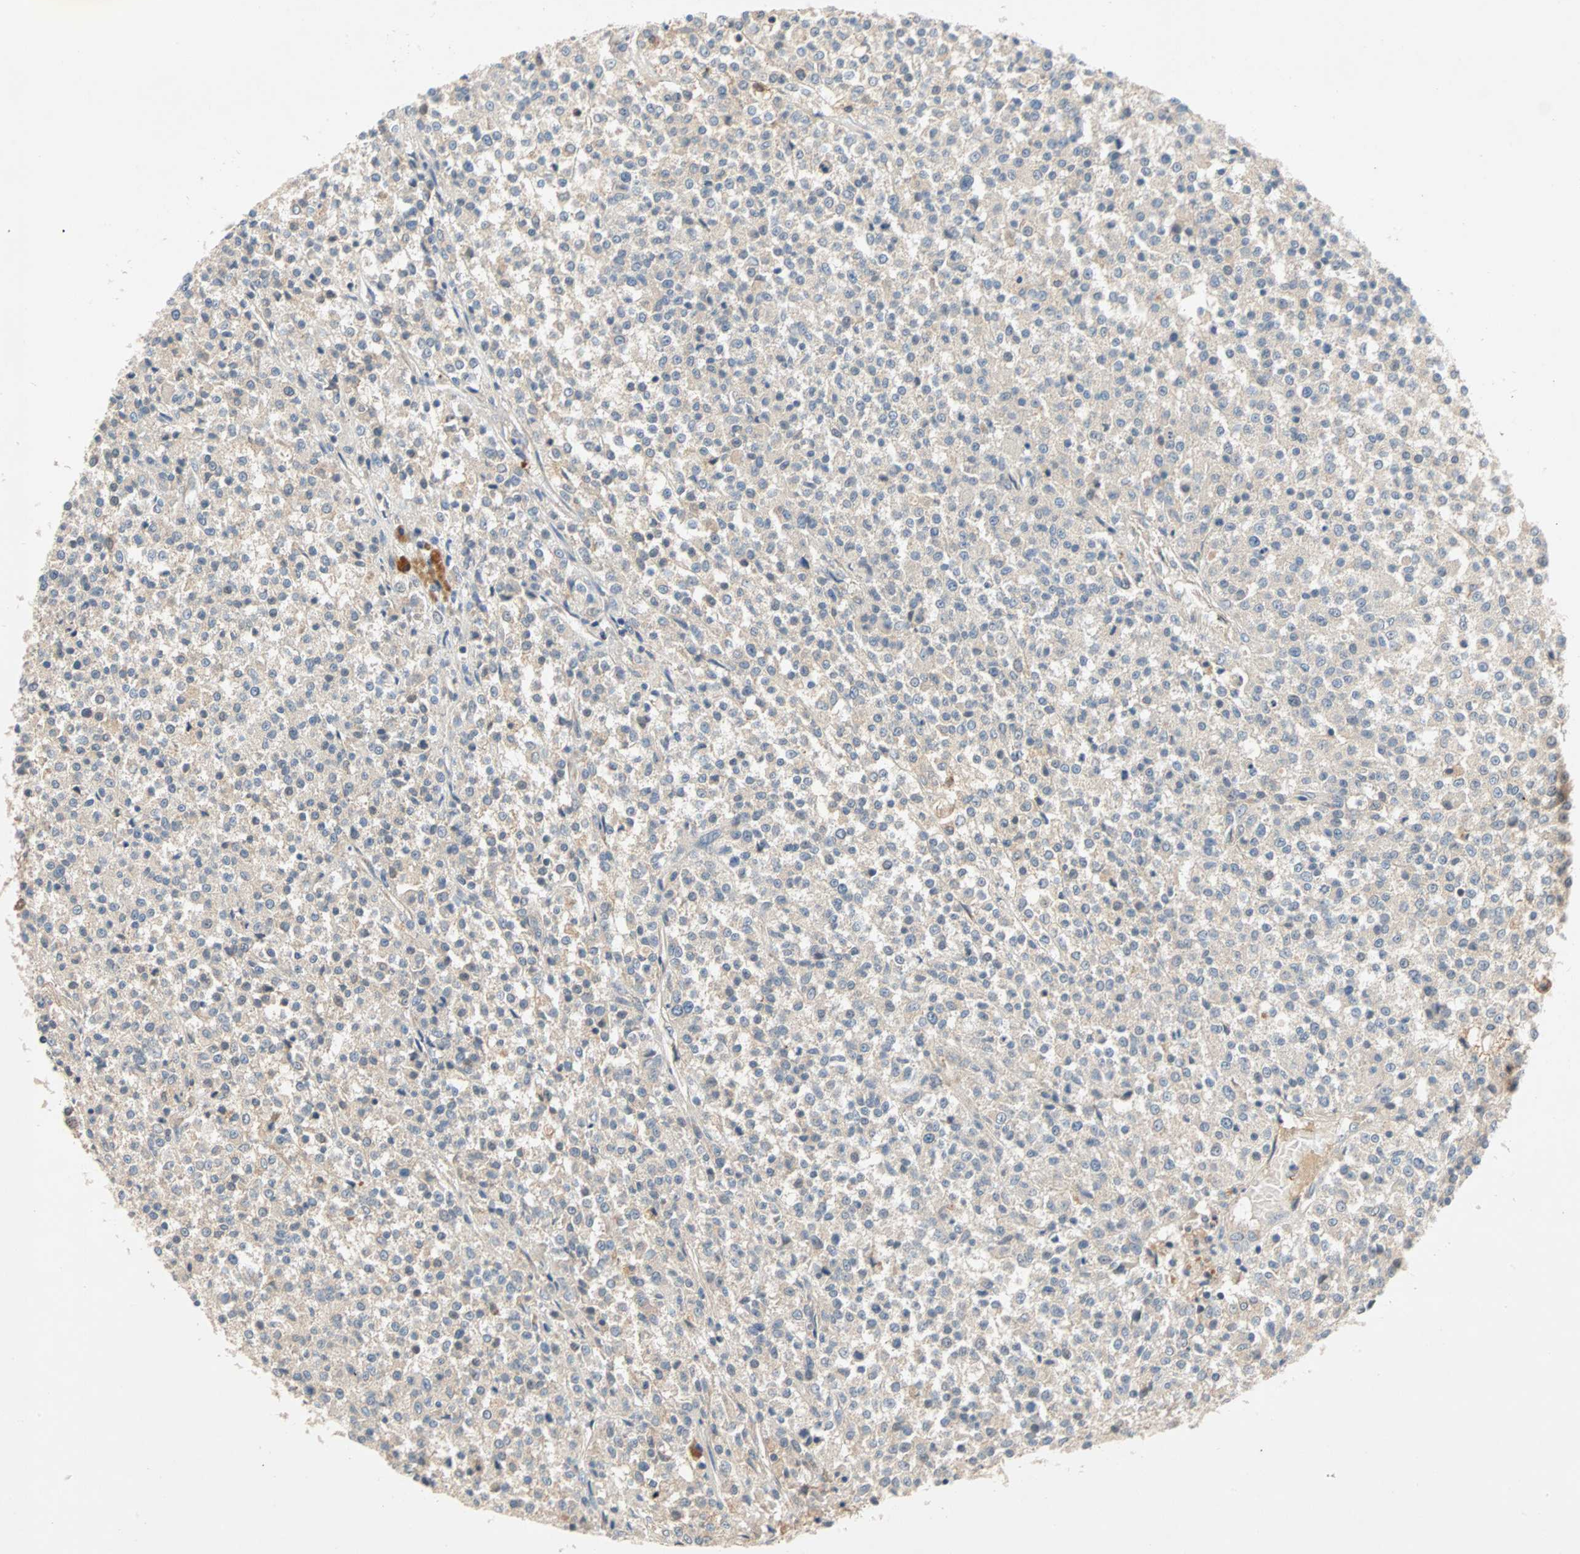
{"staining": {"intensity": "negative", "quantity": "none", "location": "none"}, "tissue": "testis cancer", "cell_type": "Tumor cells", "image_type": "cancer", "snomed": [{"axis": "morphology", "description": "Seminoma, NOS"}, {"axis": "topography", "description": "Testis"}], "caption": "This is an immunohistochemistry micrograph of human testis cancer (seminoma). There is no expression in tumor cells.", "gene": "MAP4K1", "patient": {"sex": "male", "age": 59}}